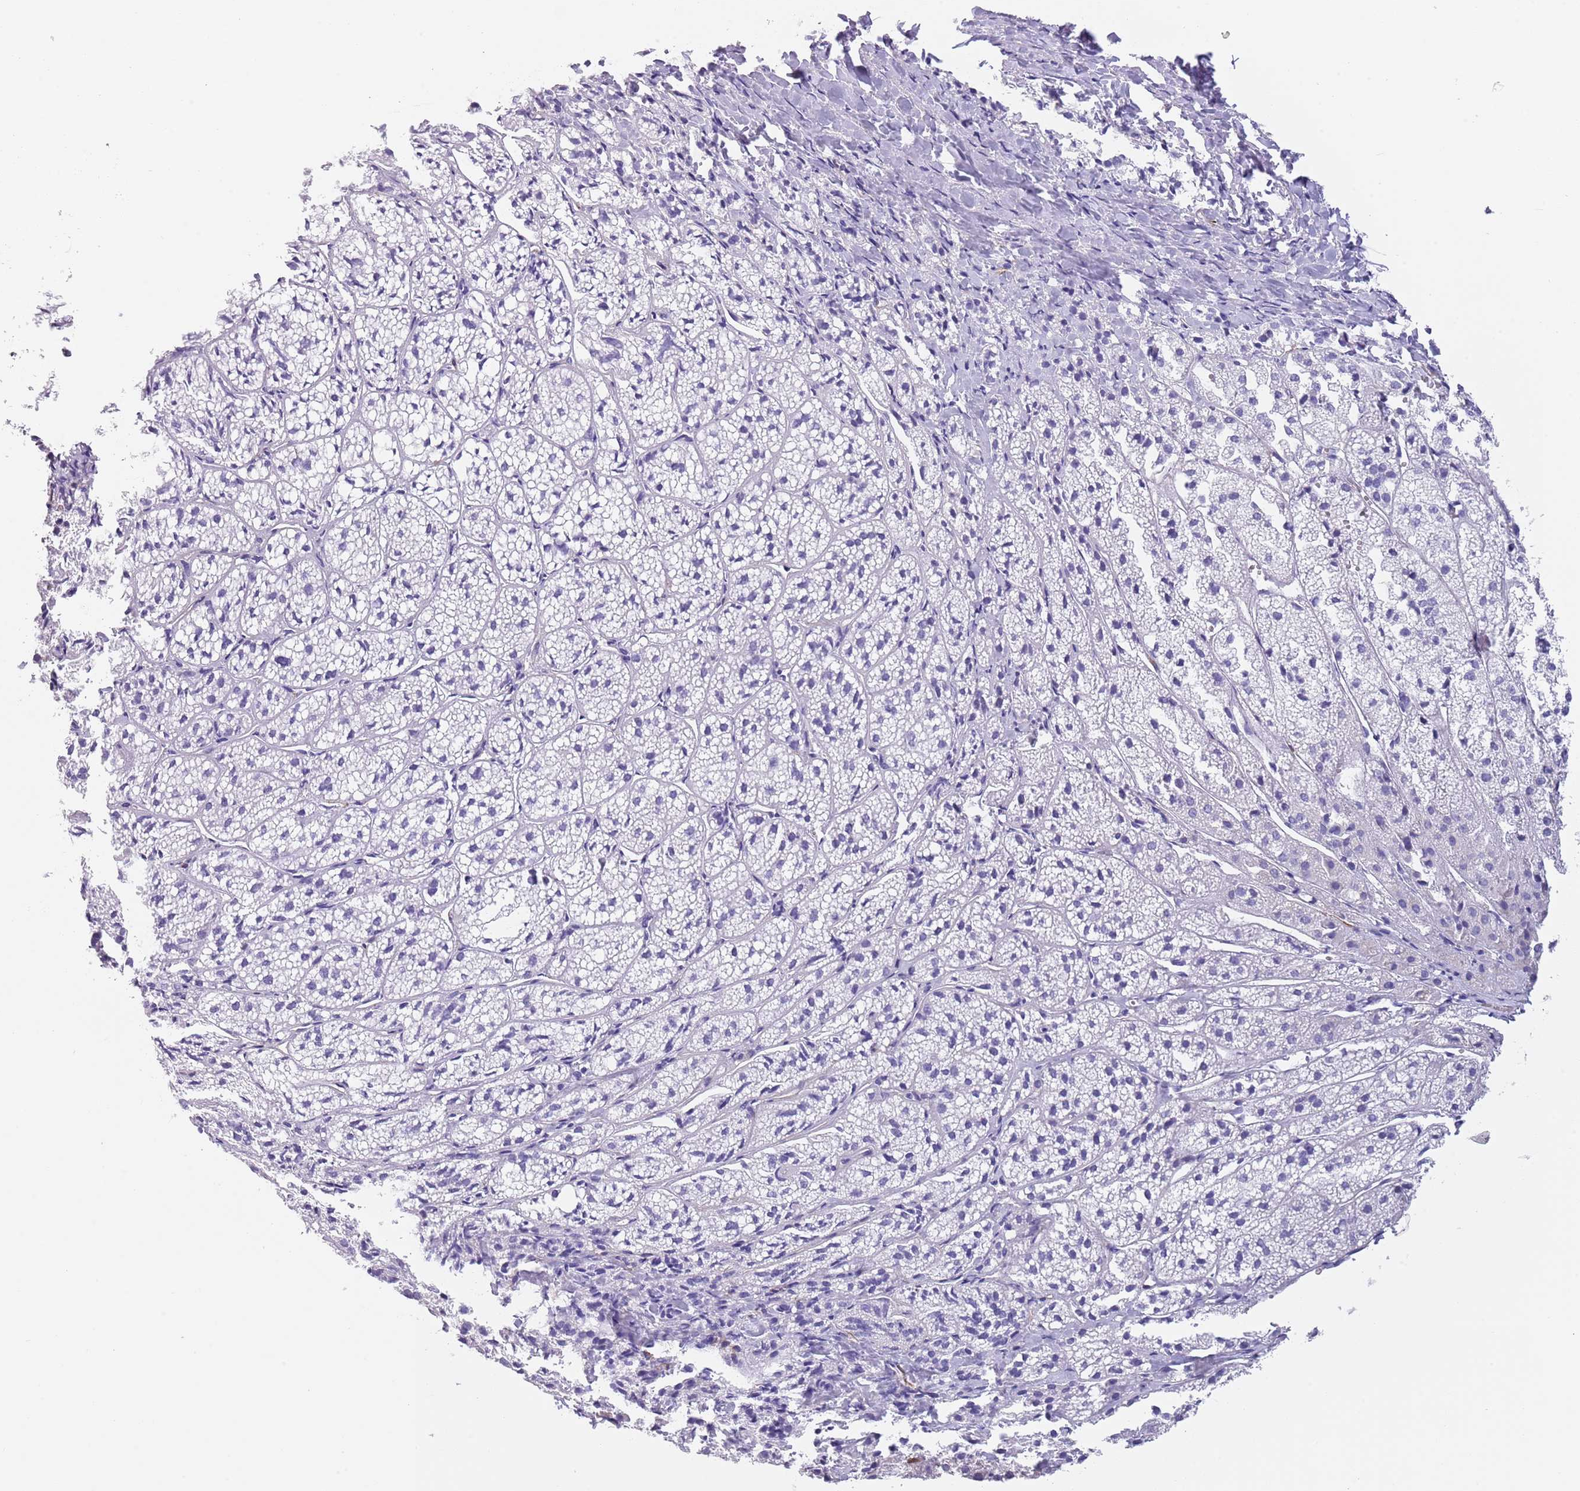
{"staining": {"intensity": "negative", "quantity": "none", "location": "none"}, "tissue": "adrenal gland", "cell_type": "Glandular cells", "image_type": "normal", "snomed": [{"axis": "morphology", "description": "Normal tissue, NOS"}, {"axis": "topography", "description": "Adrenal gland"}], "caption": "Histopathology image shows no significant protein positivity in glandular cells of normal adrenal gland.", "gene": "TSGA13", "patient": {"sex": "female", "age": 44}}